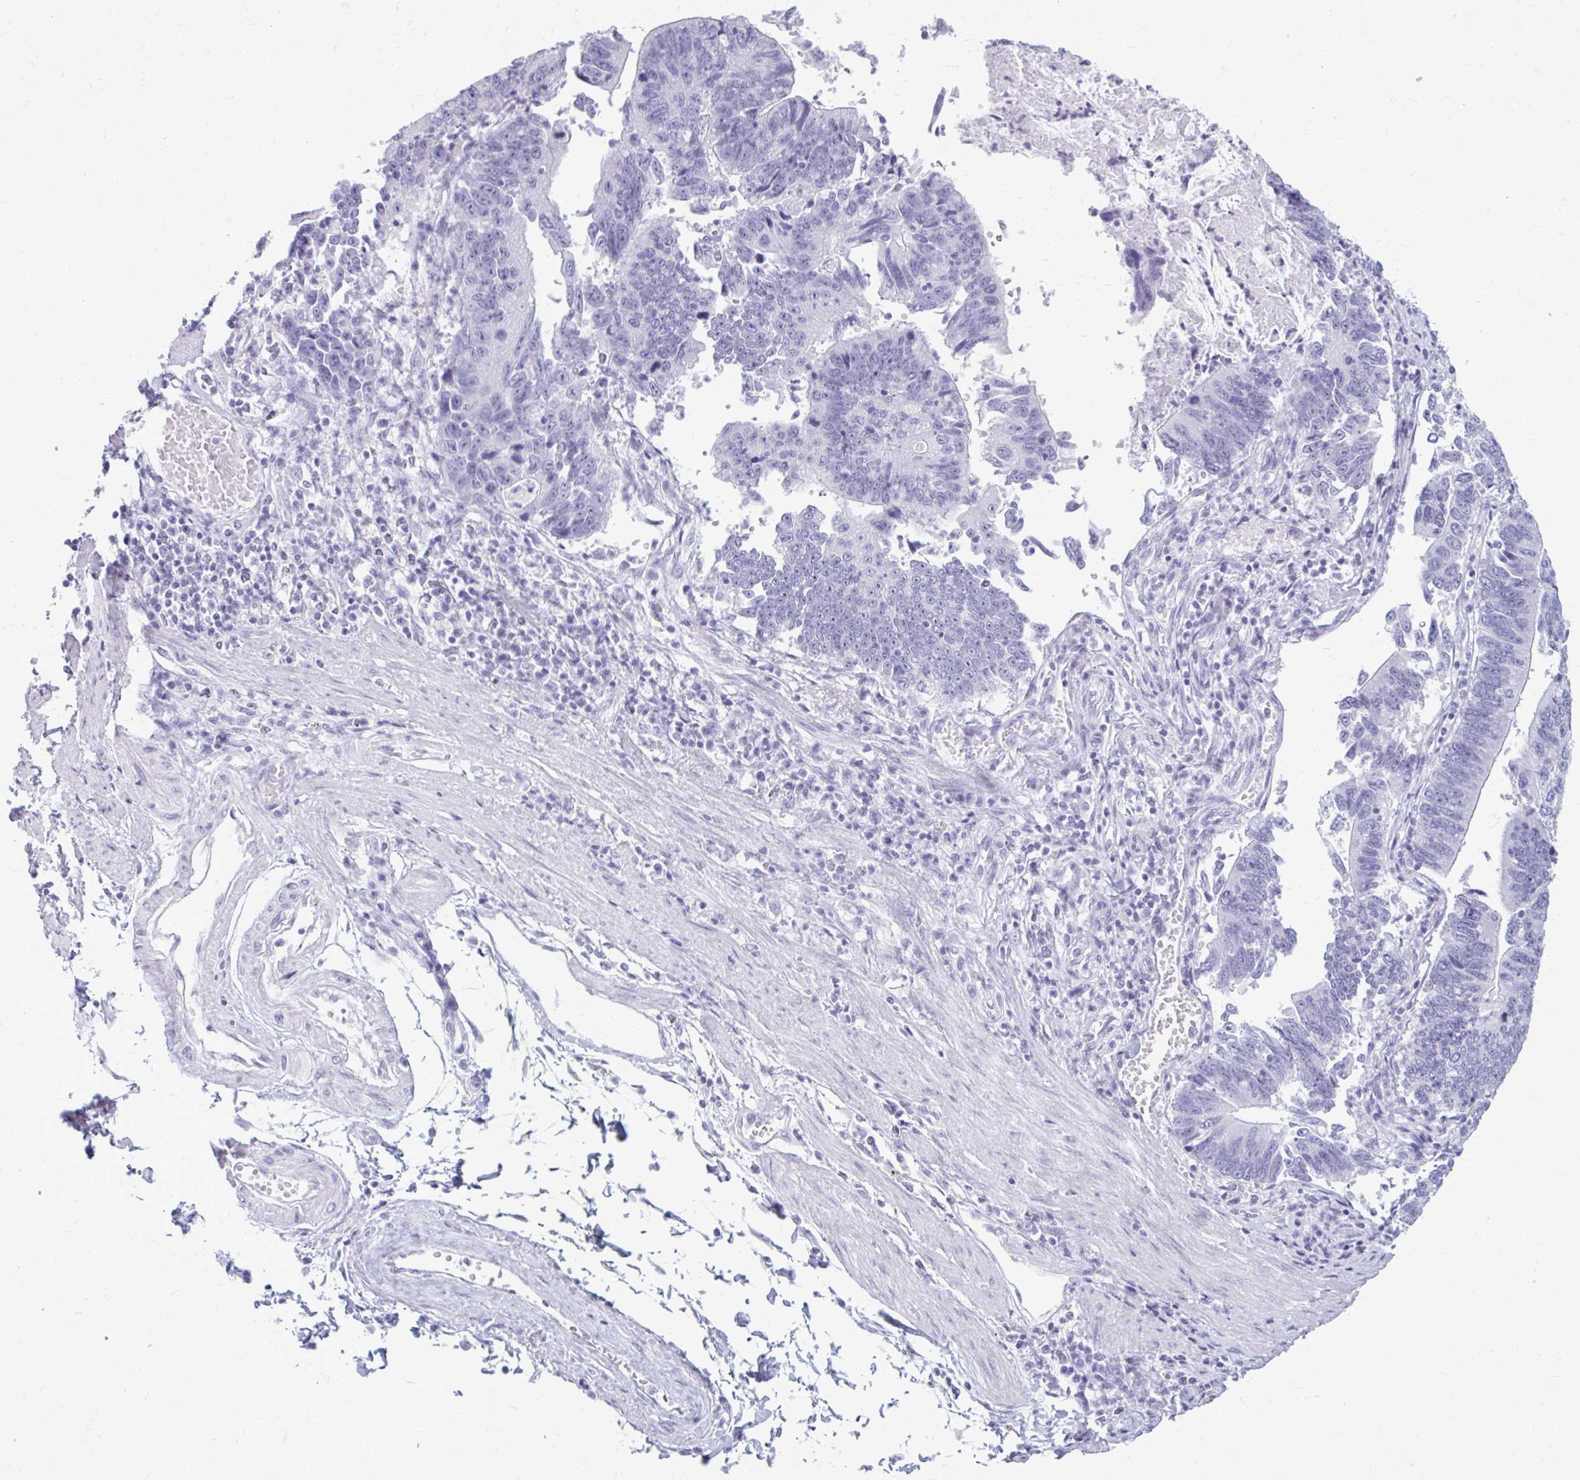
{"staining": {"intensity": "negative", "quantity": "none", "location": "none"}, "tissue": "stomach cancer", "cell_type": "Tumor cells", "image_type": "cancer", "snomed": [{"axis": "morphology", "description": "Adenocarcinoma, NOS"}, {"axis": "topography", "description": "Stomach"}], "caption": "An immunohistochemistry (IHC) micrograph of stomach adenocarcinoma is shown. There is no staining in tumor cells of stomach adenocarcinoma.", "gene": "KRT5", "patient": {"sex": "male", "age": 59}}